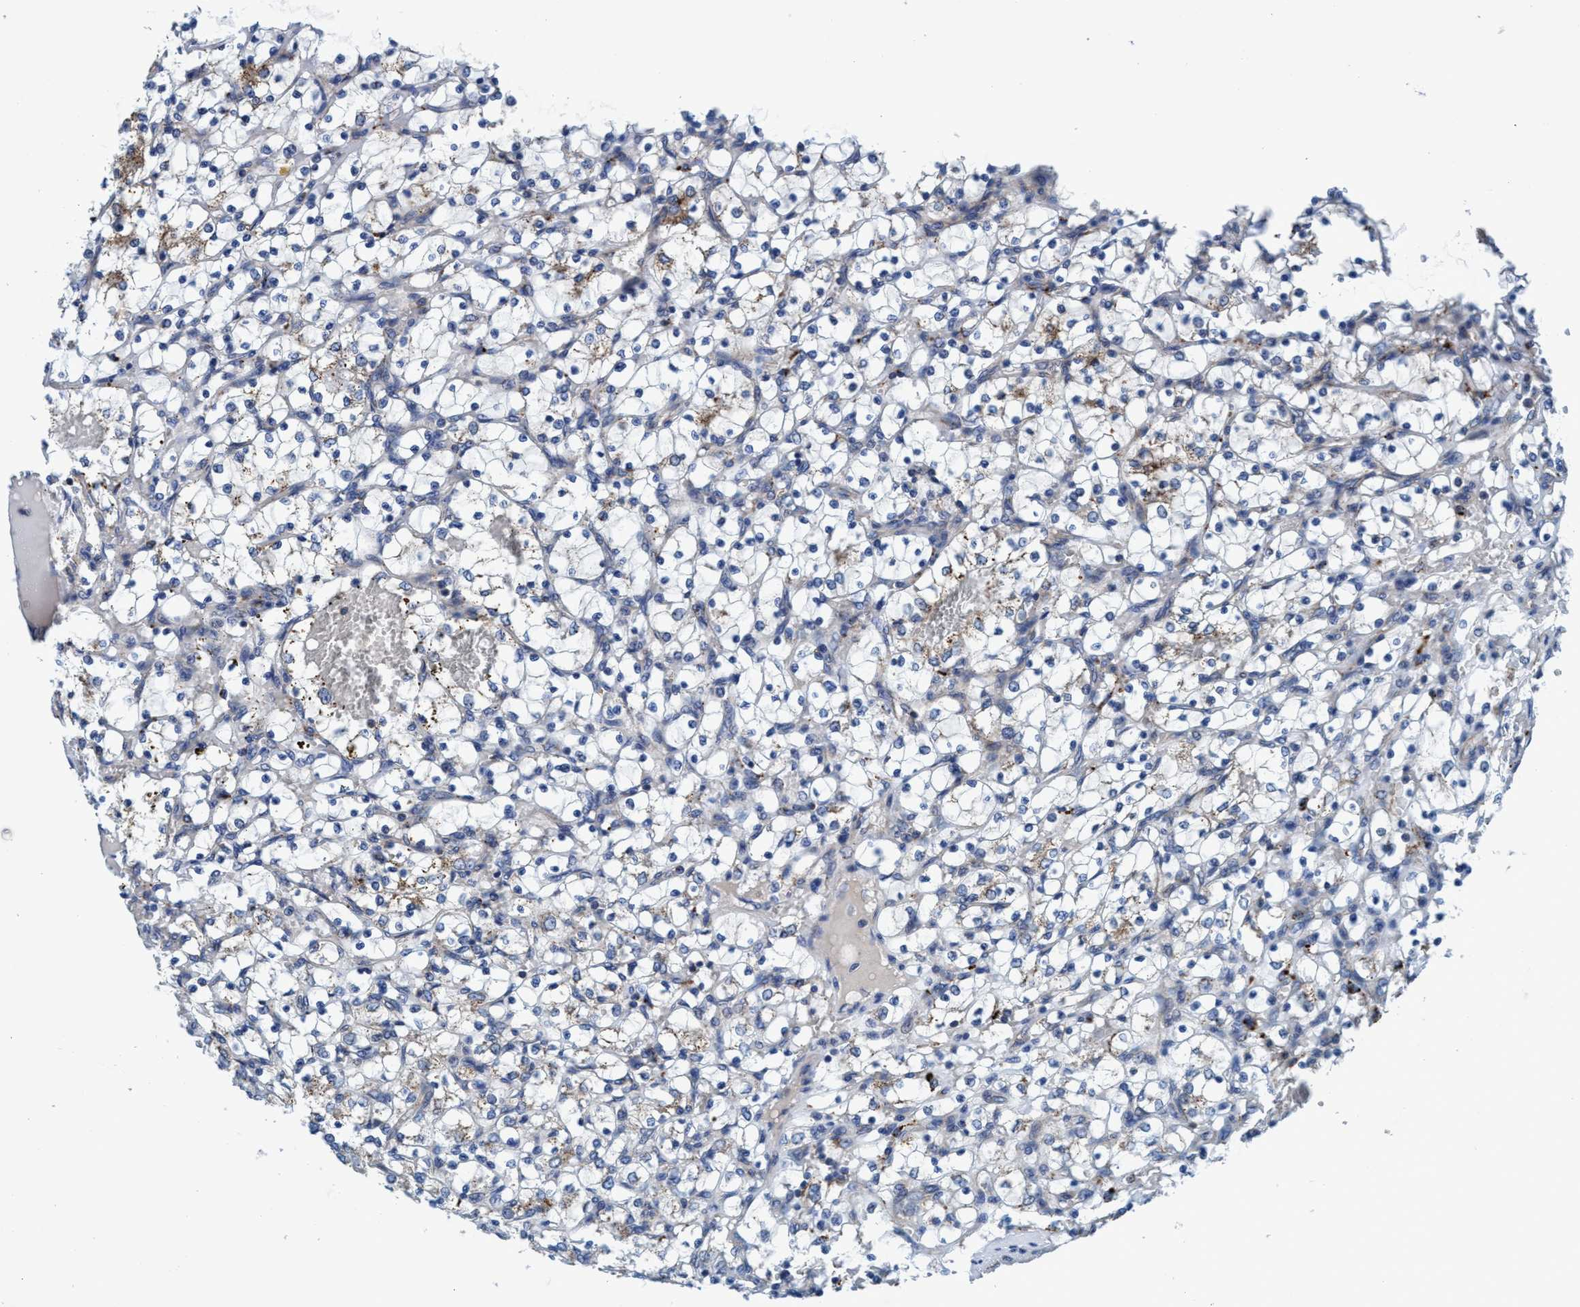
{"staining": {"intensity": "negative", "quantity": "none", "location": "none"}, "tissue": "renal cancer", "cell_type": "Tumor cells", "image_type": "cancer", "snomed": [{"axis": "morphology", "description": "Adenocarcinoma, NOS"}, {"axis": "topography", "description": "Kidney"}], "caption": "Renal cancer (adenocarcinoma) was stained to show a protein in brown. There is no significant staining in tumor cells.", "gene": "ENDOG", "patient": {"sex": "female", "age": 69}}